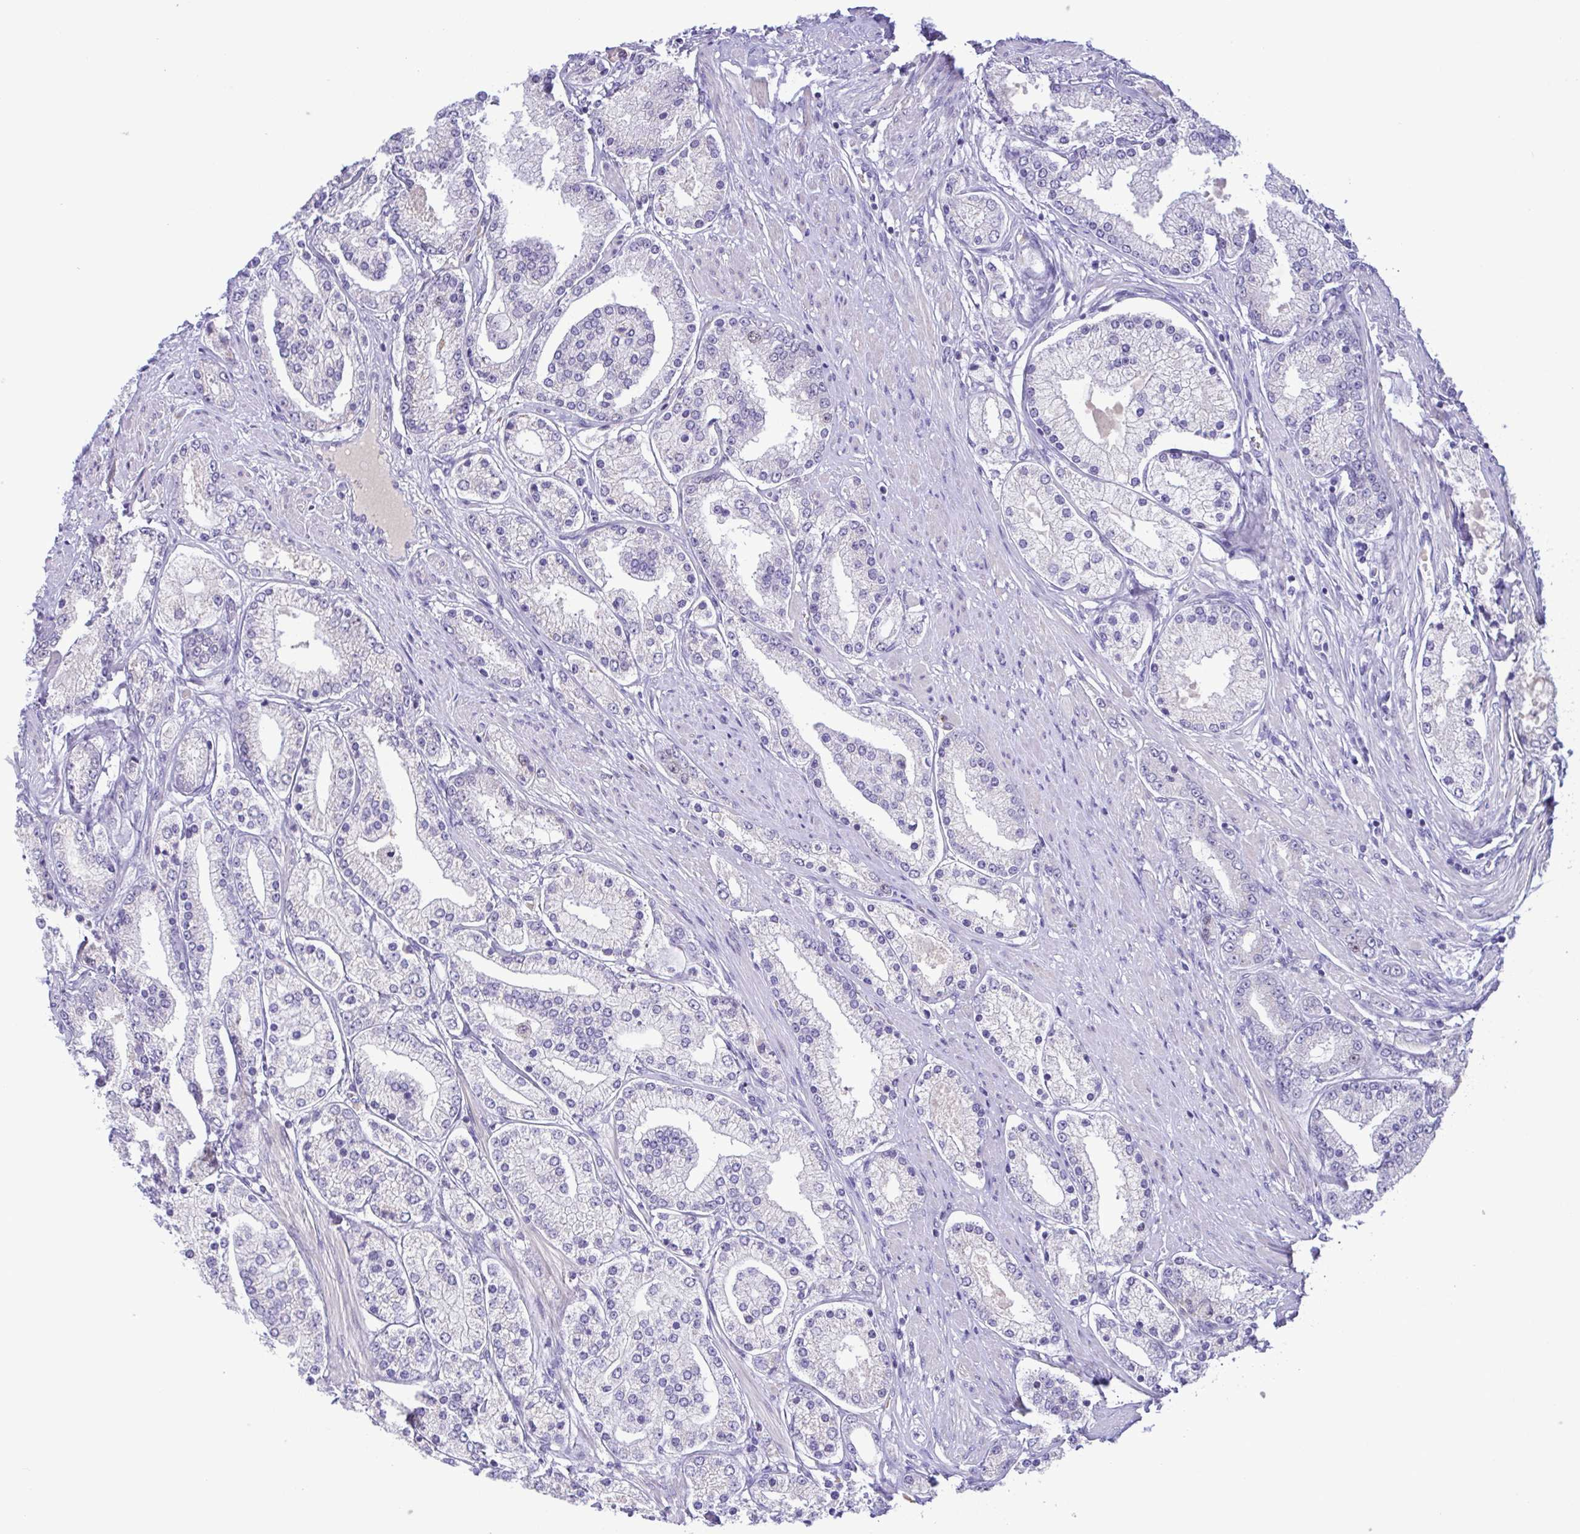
{"staining": {"intensity": "negative", "quantity": "none", "location": "none"}, "tissue": "prostate cancer", "cell_type": "Tumor cells", "image_type": "cancer", "snomed": [{"axis": "morphology", "description": "Adenocarcinoma, High grade"}, {"axis": "topography", "description": "Prostate"}], "caption": "A high-resolution histopathology image shows immunohistochemistry (IHC) staining of prostate cancer, which exhibits no significant staining in tumor cells.", "gene": "TIPIN", "patient": {"sex": "male", "age": 67}}